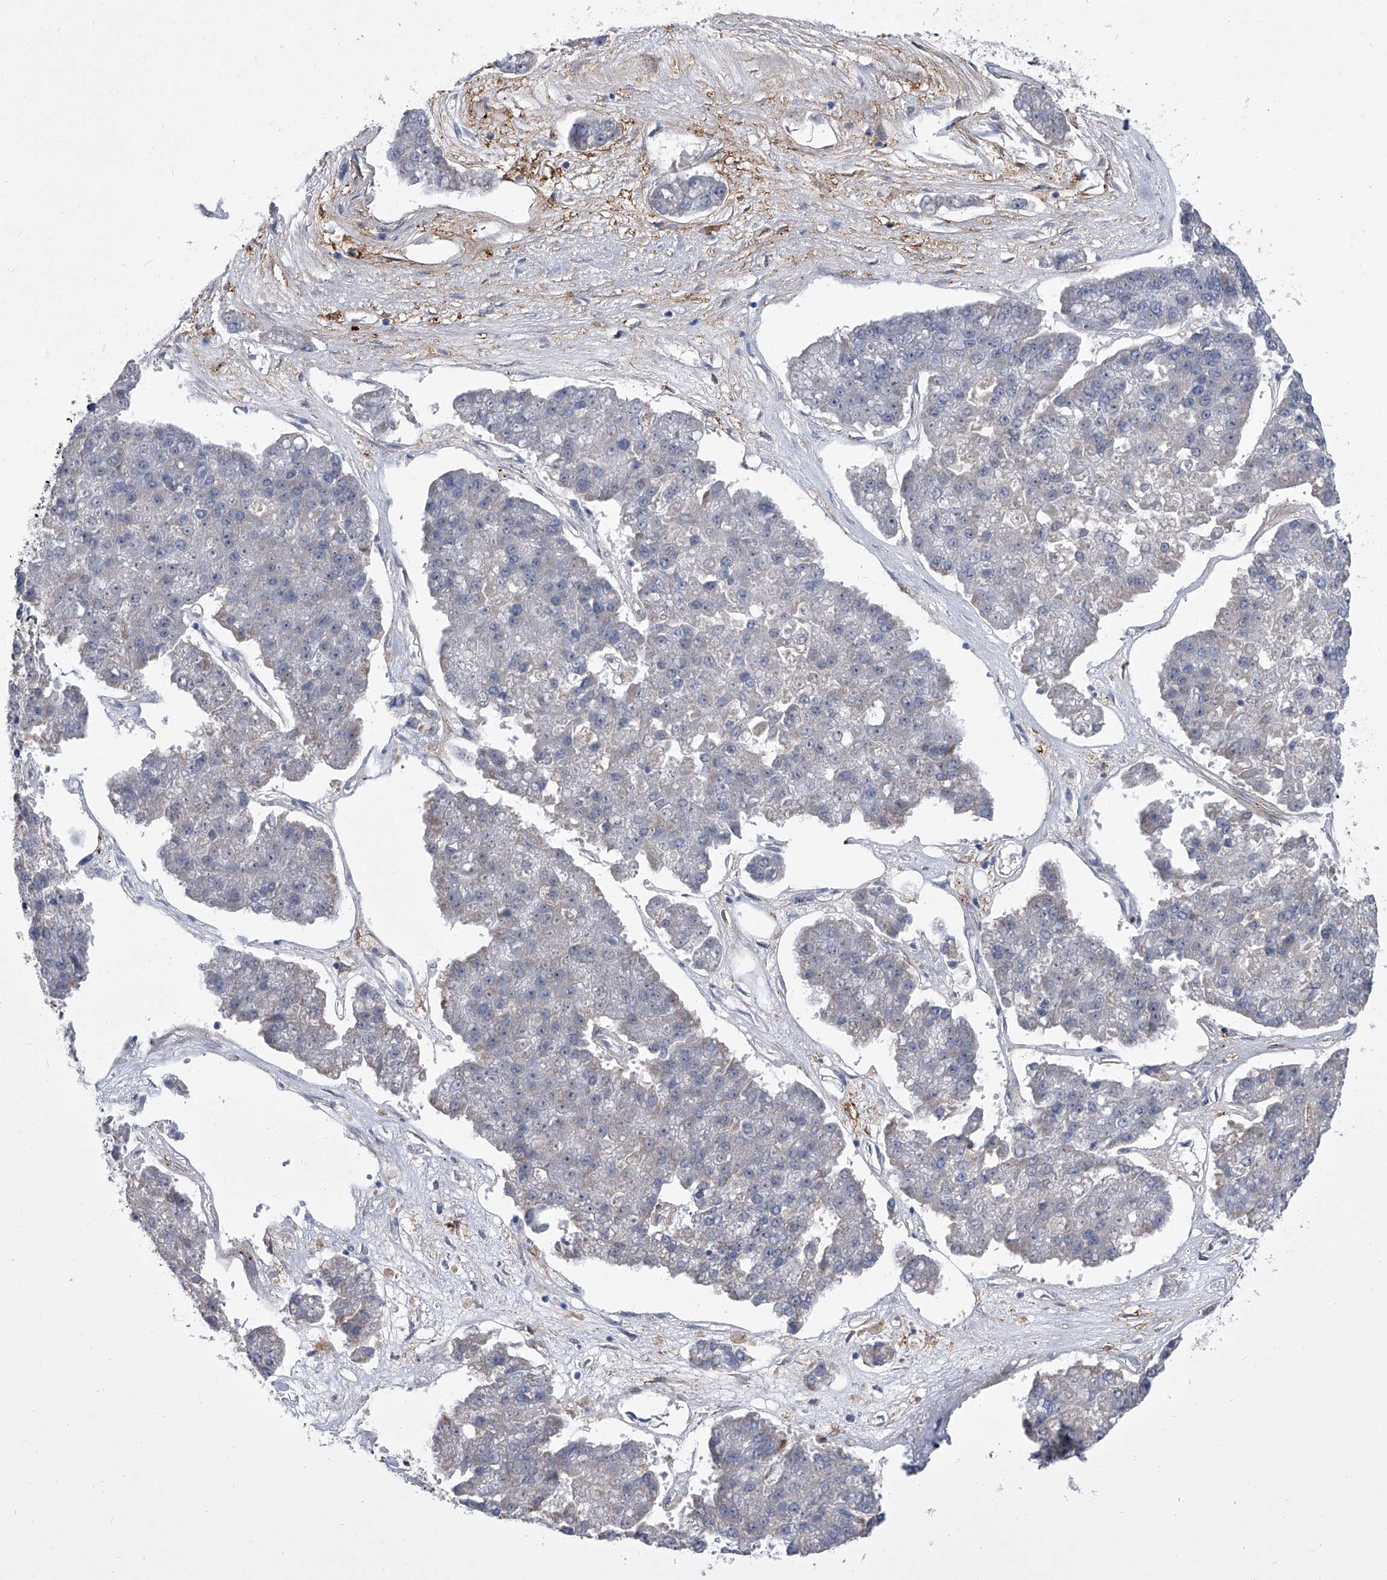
{"staining": {"intensity": "negative", "quantity": "none", "location": "none"}, "tissue": "pancreatic cancer", "cell_type": "Tumor cells", "image_type": "cancer", "snomed": [{"axis": "morphology", "description": "Adenocarcinoma, NOS"}, {"axis": "topography", "description": "Pancreas"}], "caption": "Photomicrograph shows no significant protein positivity in tumor cells of pancreatic cancer (adenocarcinoma).", "gene": "ALG14", "patient": {"sex": "male", "age": 50}}